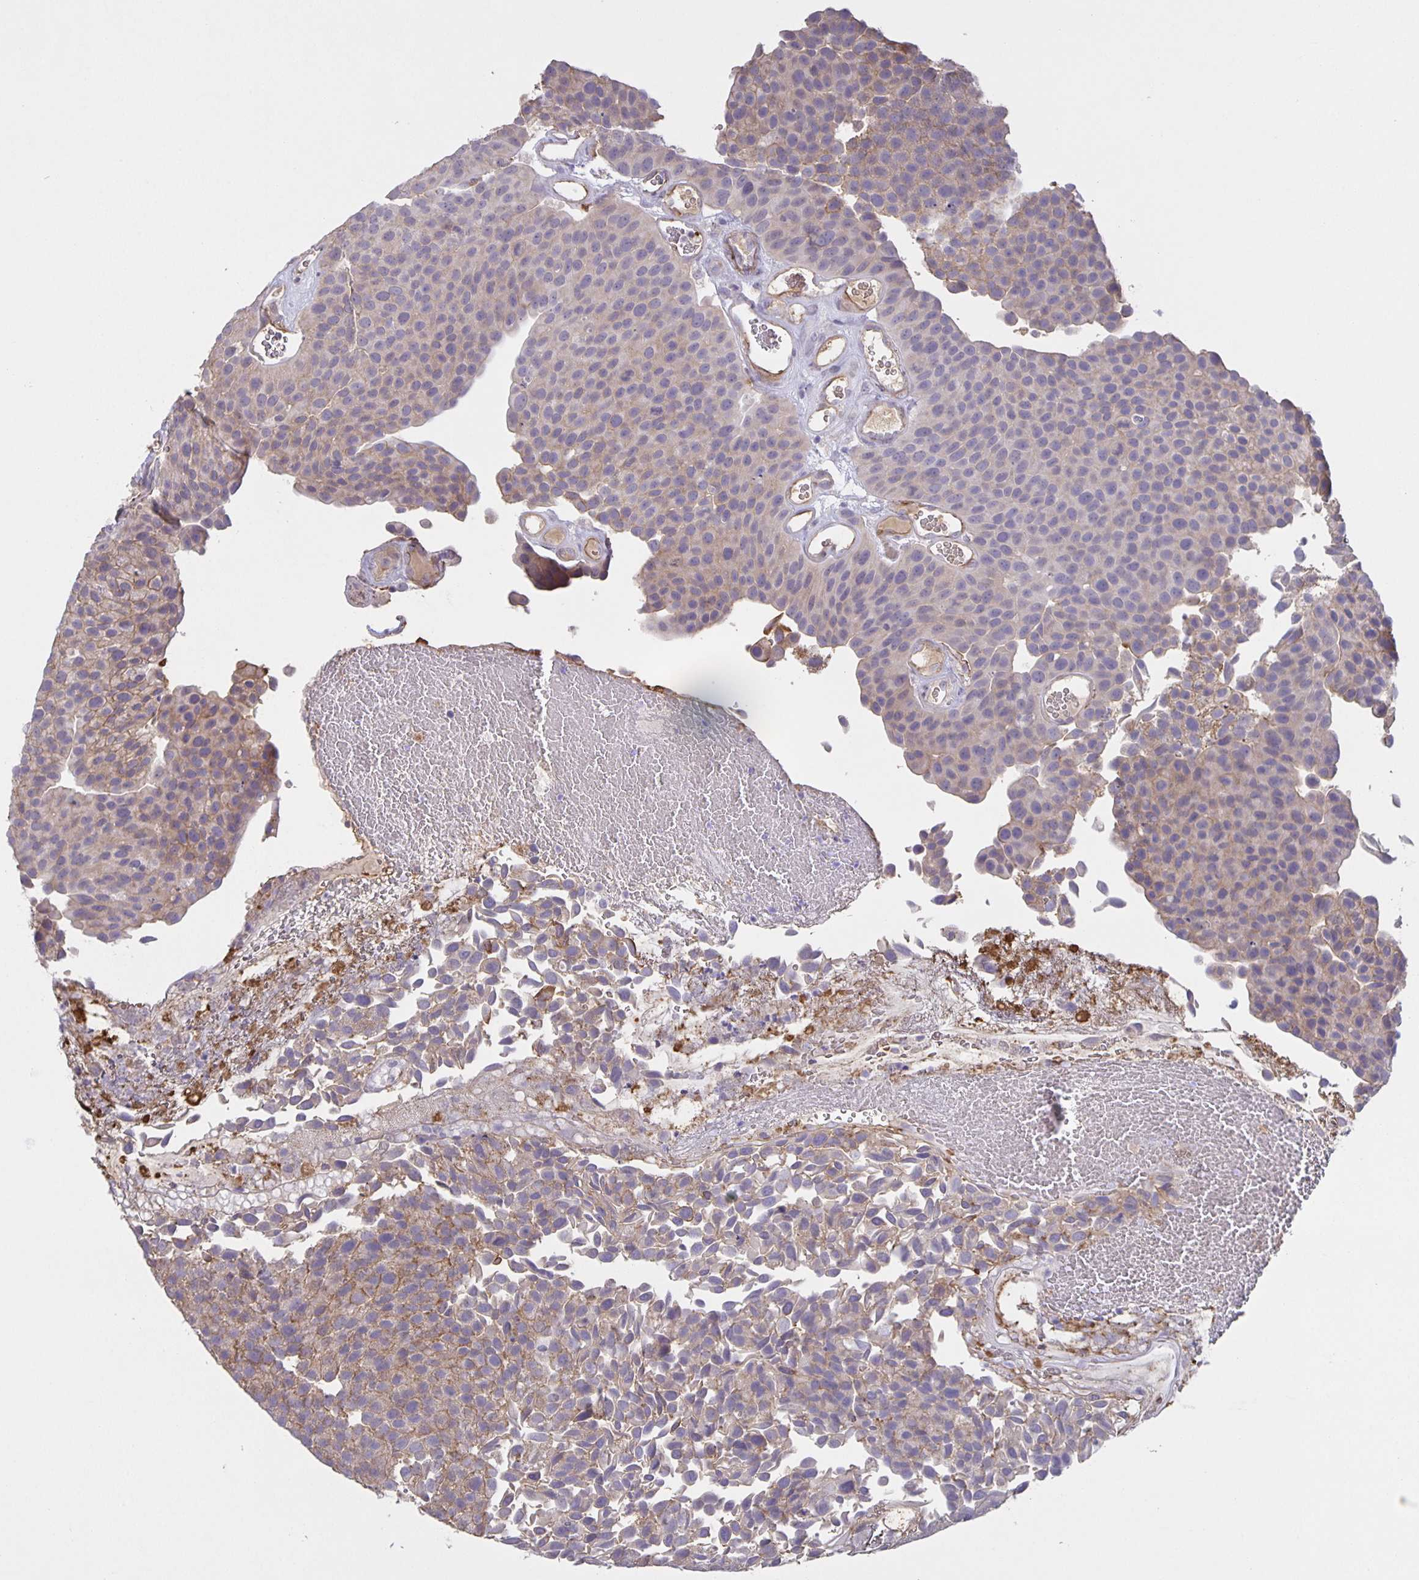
{"staining": {"intensity": "weak", "quantity": "<25%", "location": "cytoplasmic/membranous"}, "tissue": "urothelial cancer", "cell_type": "Tumor cells", "image_type": "cancer", "snomed": [{"axis": "morphology", "description": "Urothelial carcinoma, Low grade"}, {"axis": "topography", "description": "Urinary bladder"}], "caption": "The immunohistochemistry histopathology image has no significant expression in tumor cells of urothelial carcinoma (low-grade) tissue.", "gene": "SRCIN1", "patient": {"sex": "female", "age": 69}}